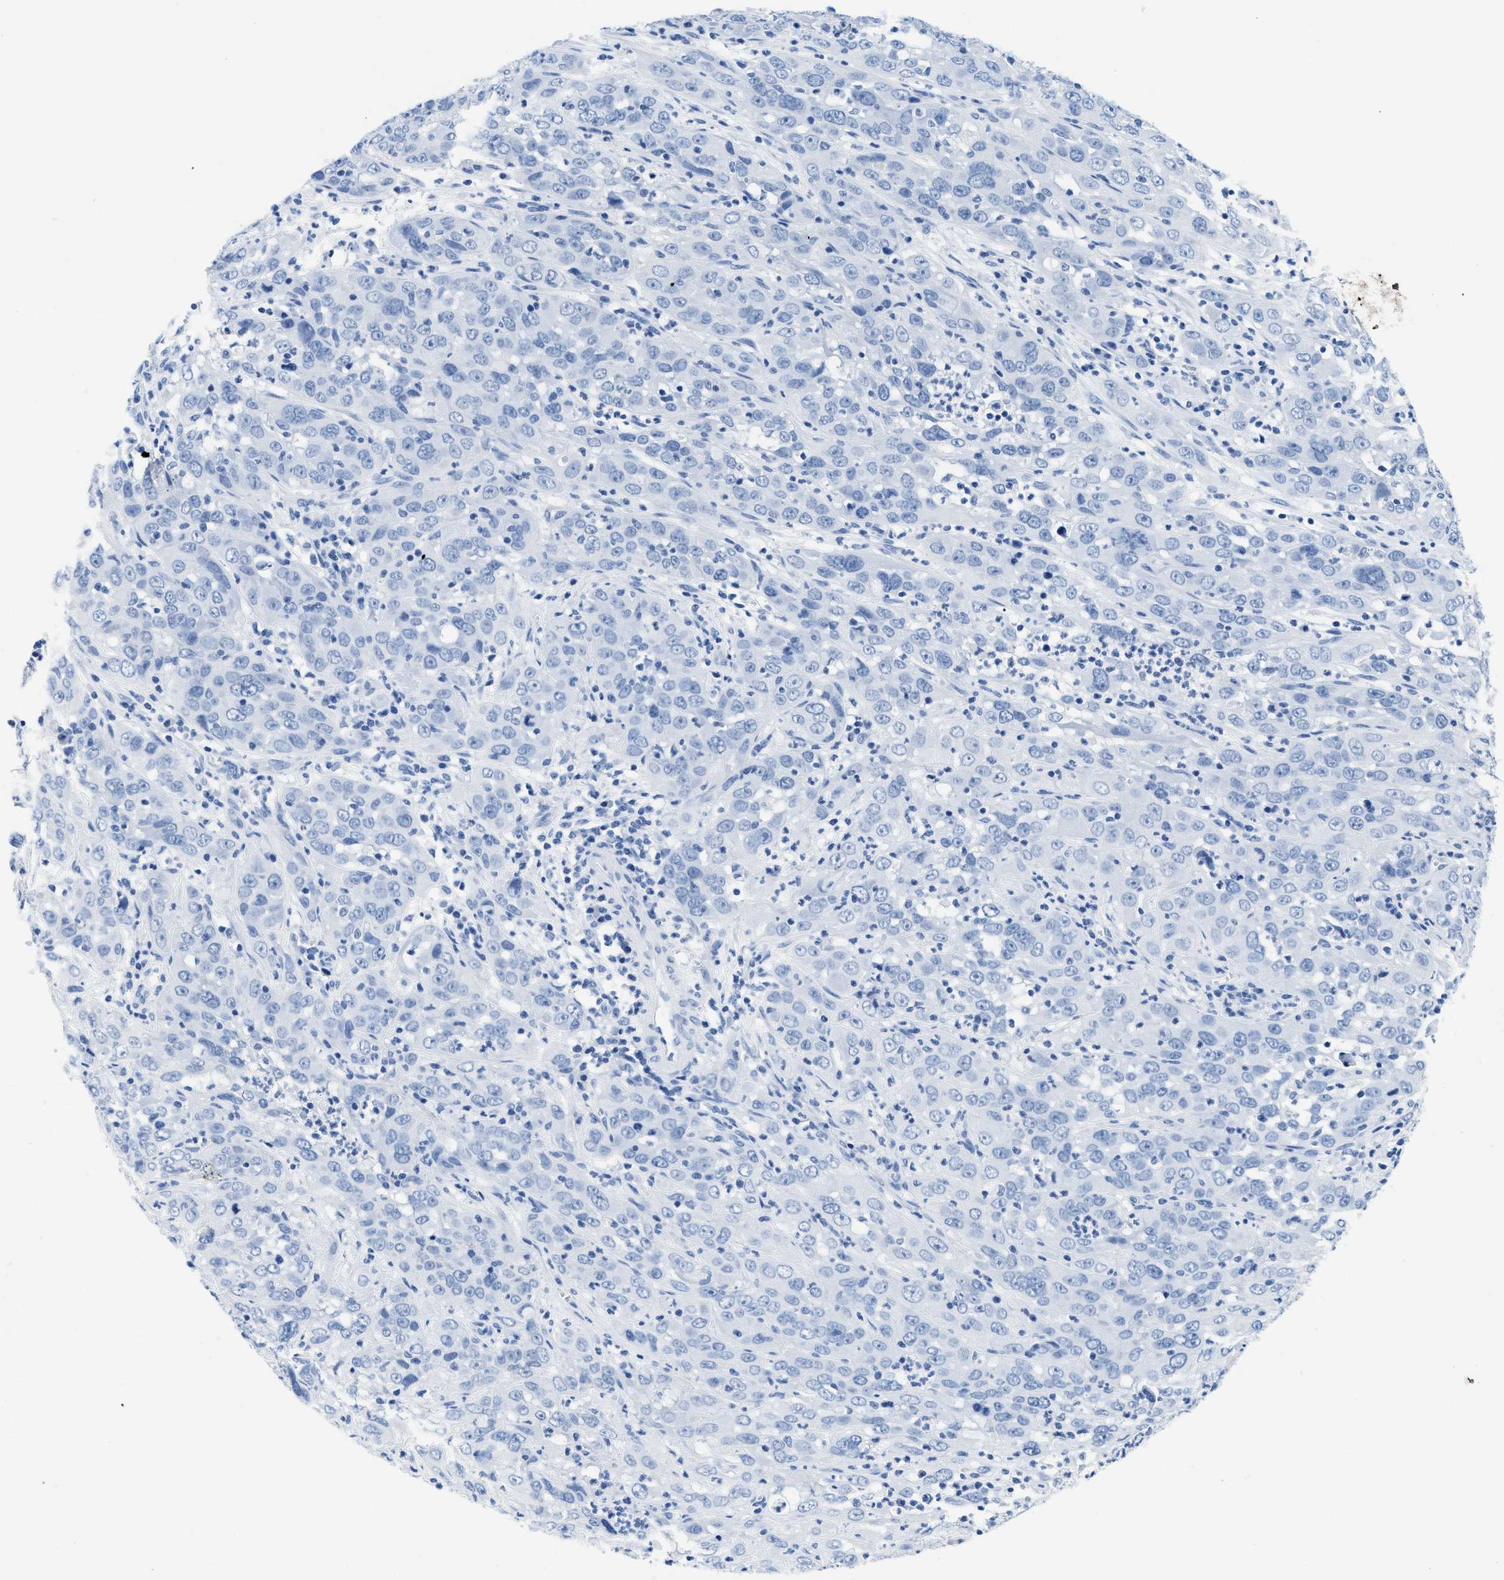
{"staining": {"intensity": "negative", "quantity": "none", "location": "none"}, "tissue": "cervical cancer", "cell_type": "Tumor cells", "image_type": "cancer", "snomed": [{"axis": "morphology", "description": "Squamous cell carcinoma, NOS"}, {"axis": "topography", "description": "Cervix"}], "caption": "Tumor cells show no significant positivity in cervical cancer. Nuclei are stained in blue.", "gene": "GSN", "patient": {"sex": "female", "age": 32}}